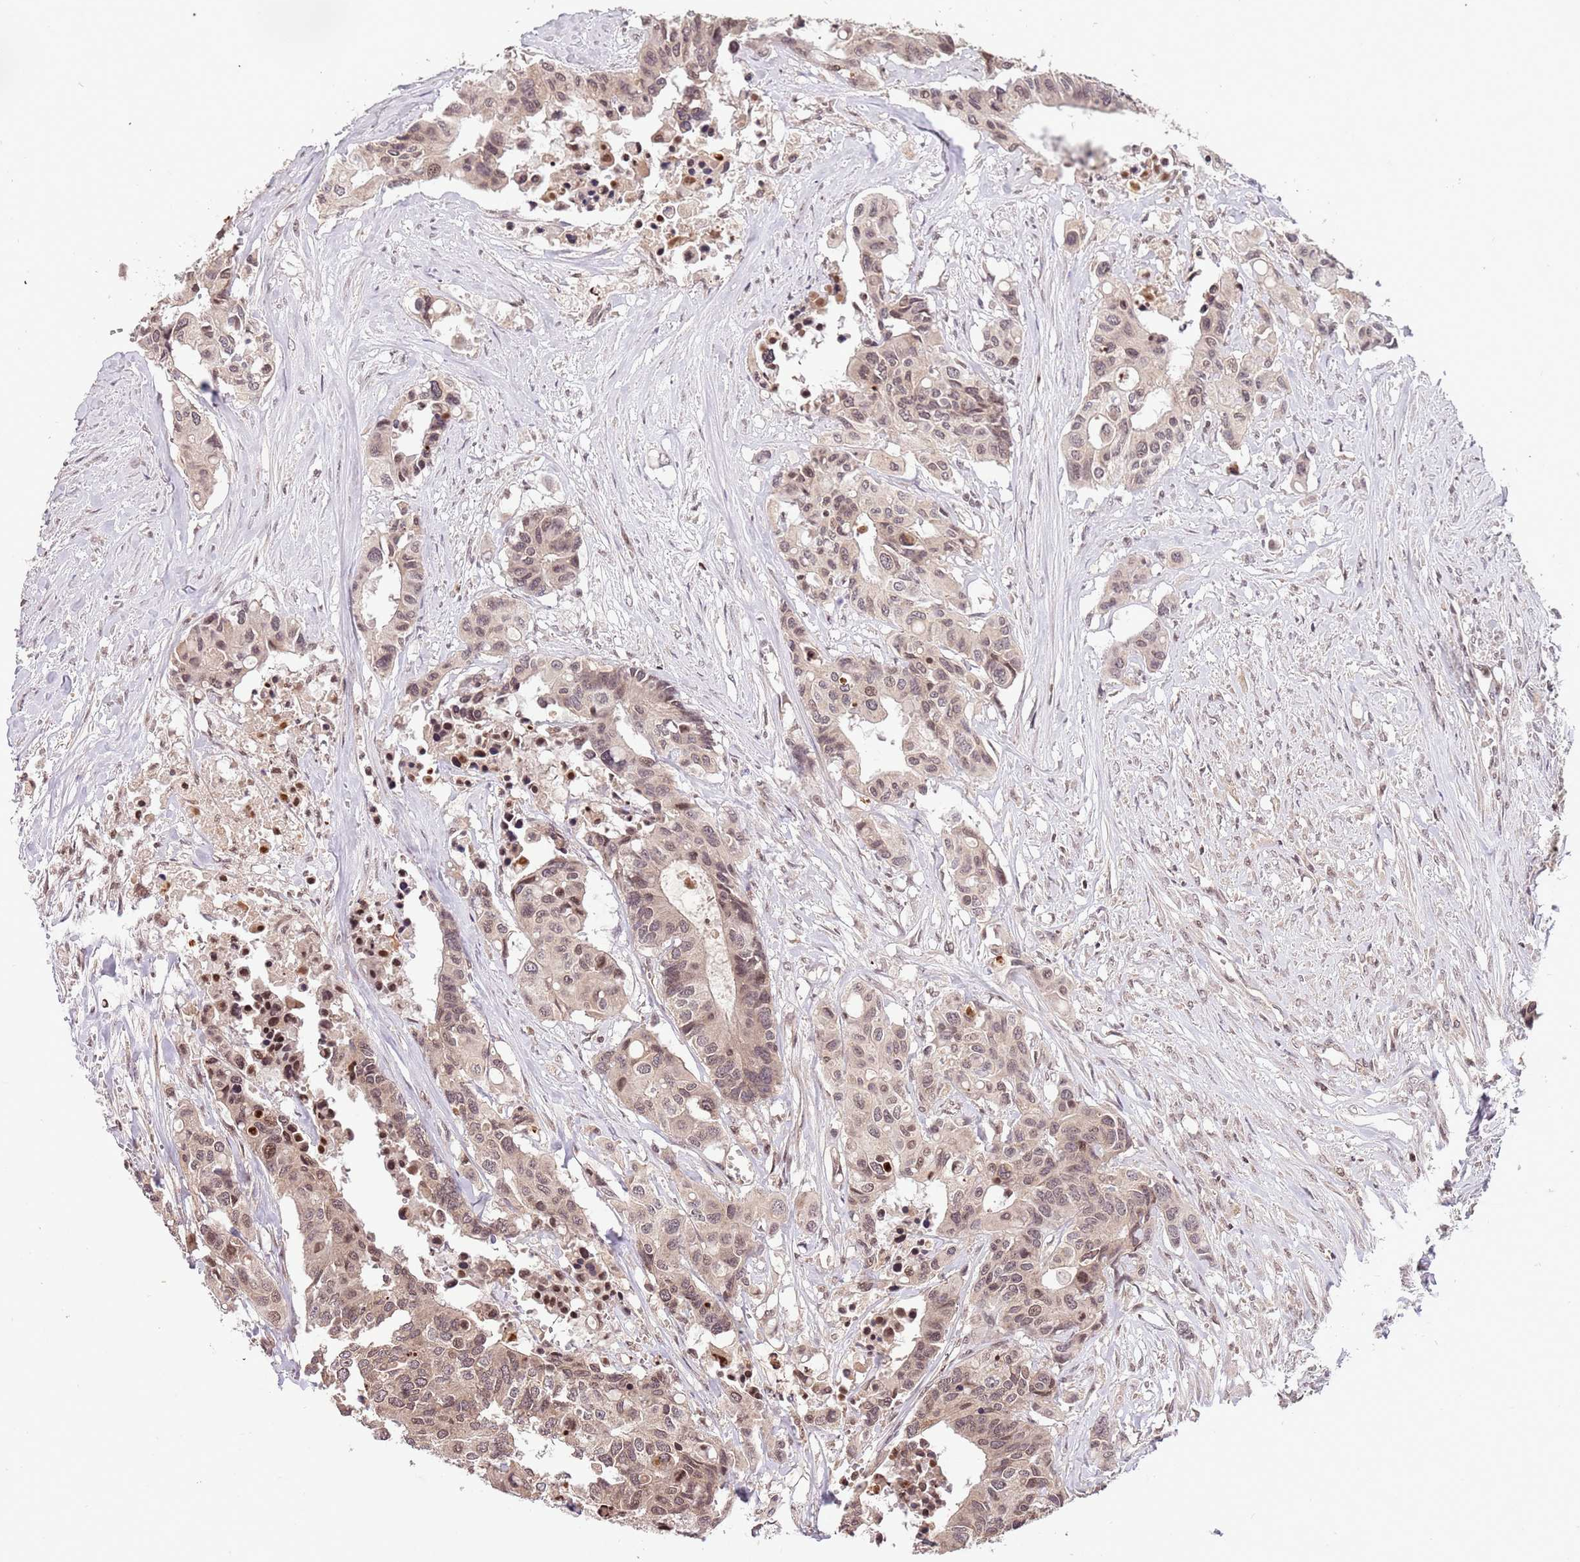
{"staining": {"intensity": "moderate", "quantity": ">75%", "location": "nuclear"}, "tissue": "colorectal cancer", "cell_type": "Tumor cells", "image_type": "cancer", "snomed": [{"axis": "morphology", "description": "Adenocarcinoma, NOS"}, {"axis": "topography", "description": "Colon"}], "caption": "Protein staining demonstrates moderate nuclear positivity in approximately >75% of tumor cells in colorectal cancer (adenocarcinoma).", "gene": "SAMSN1", "patient": {"sex": "male", "age": 77}}